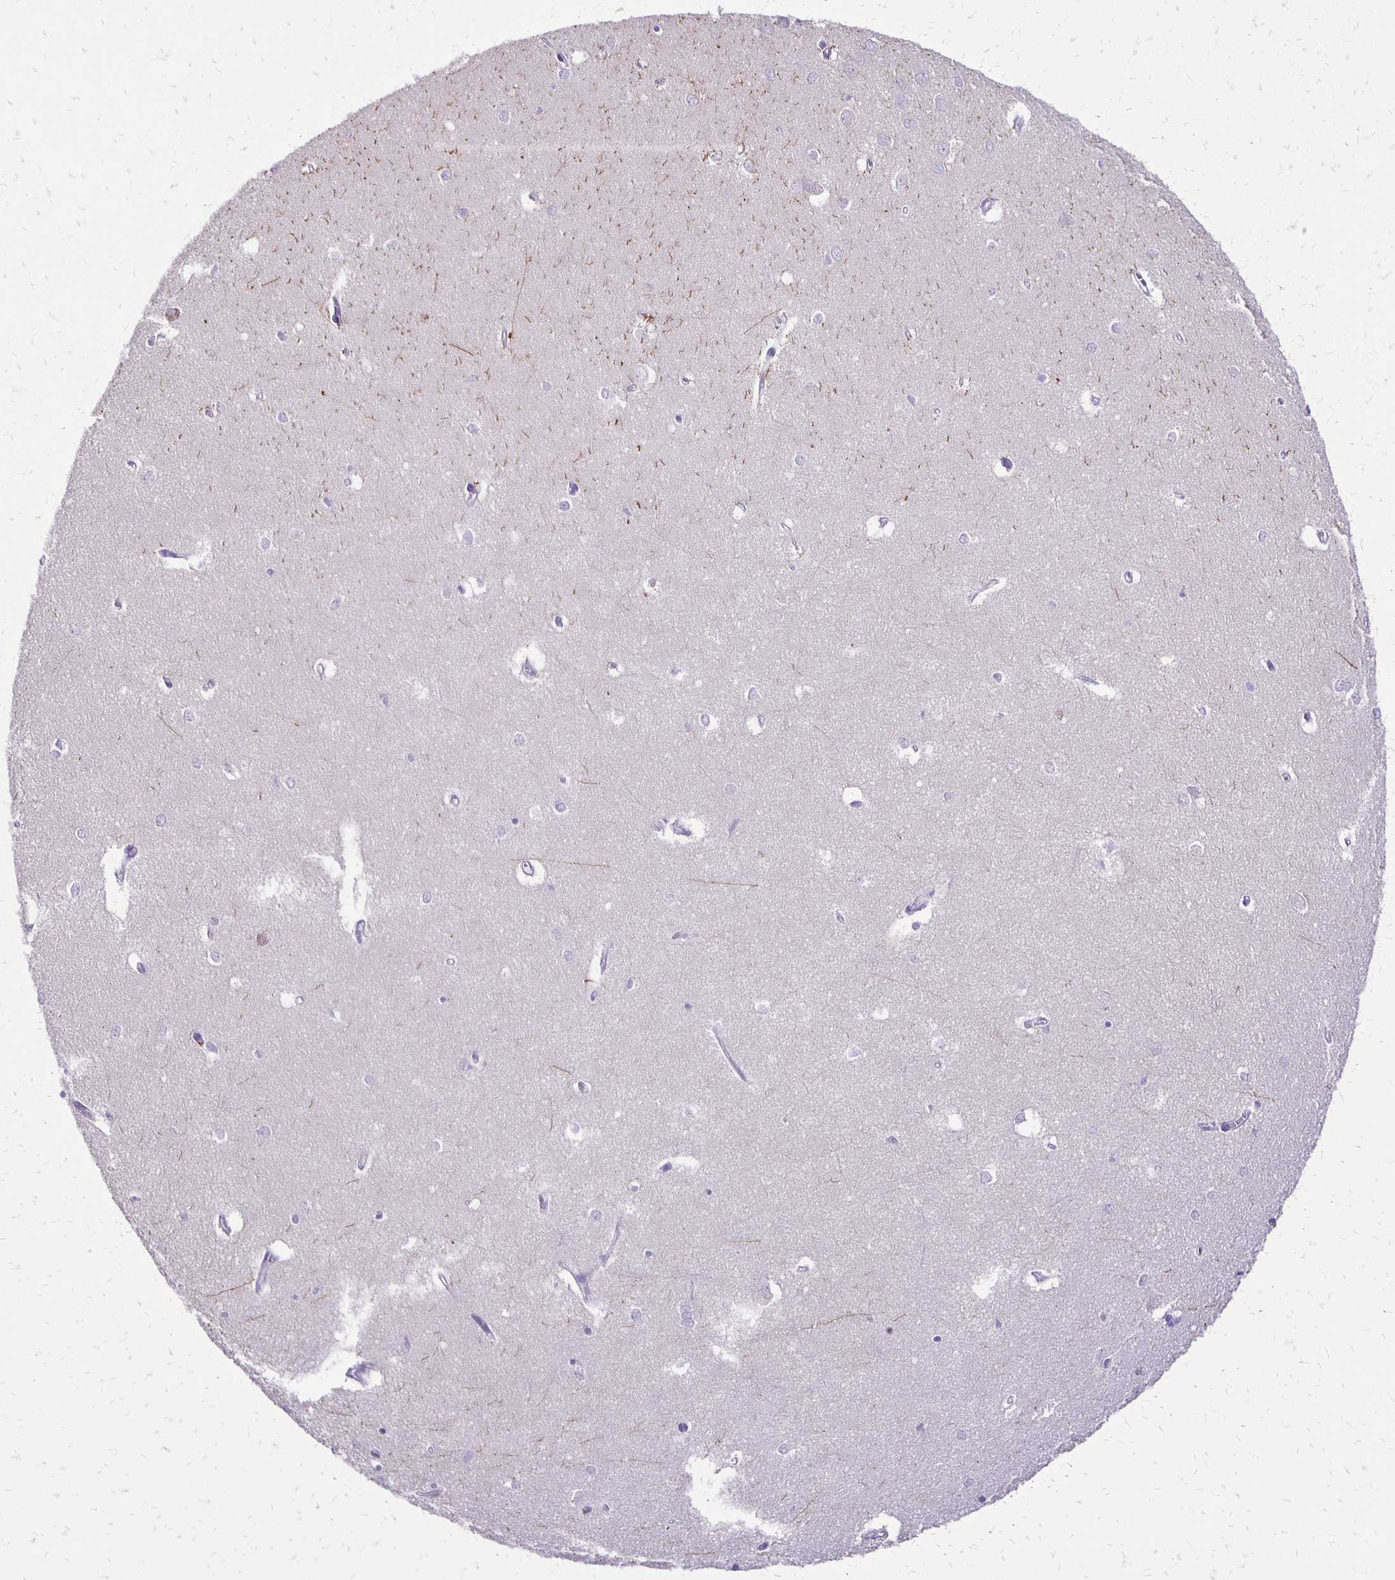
{"staining": {"intensity": "negative", "quantity": "none", "location": "none"}, "tissue": "hippocampus", "cell_type": "Glial cells", "image_type": "normal", "snomed": [{"axis": "morphology", "description": "Normal tissue, NOS"}, {"axis": "topography", "description": "Hippocampus"}], "caption": "DAB (3,3'-diaminobenzidine) immunohistochemical staining of benign hippocampus reveals no significant expression in glial cells.", "gene": "ANKRD45", "patient": {"sex": "female", "age": 64}}